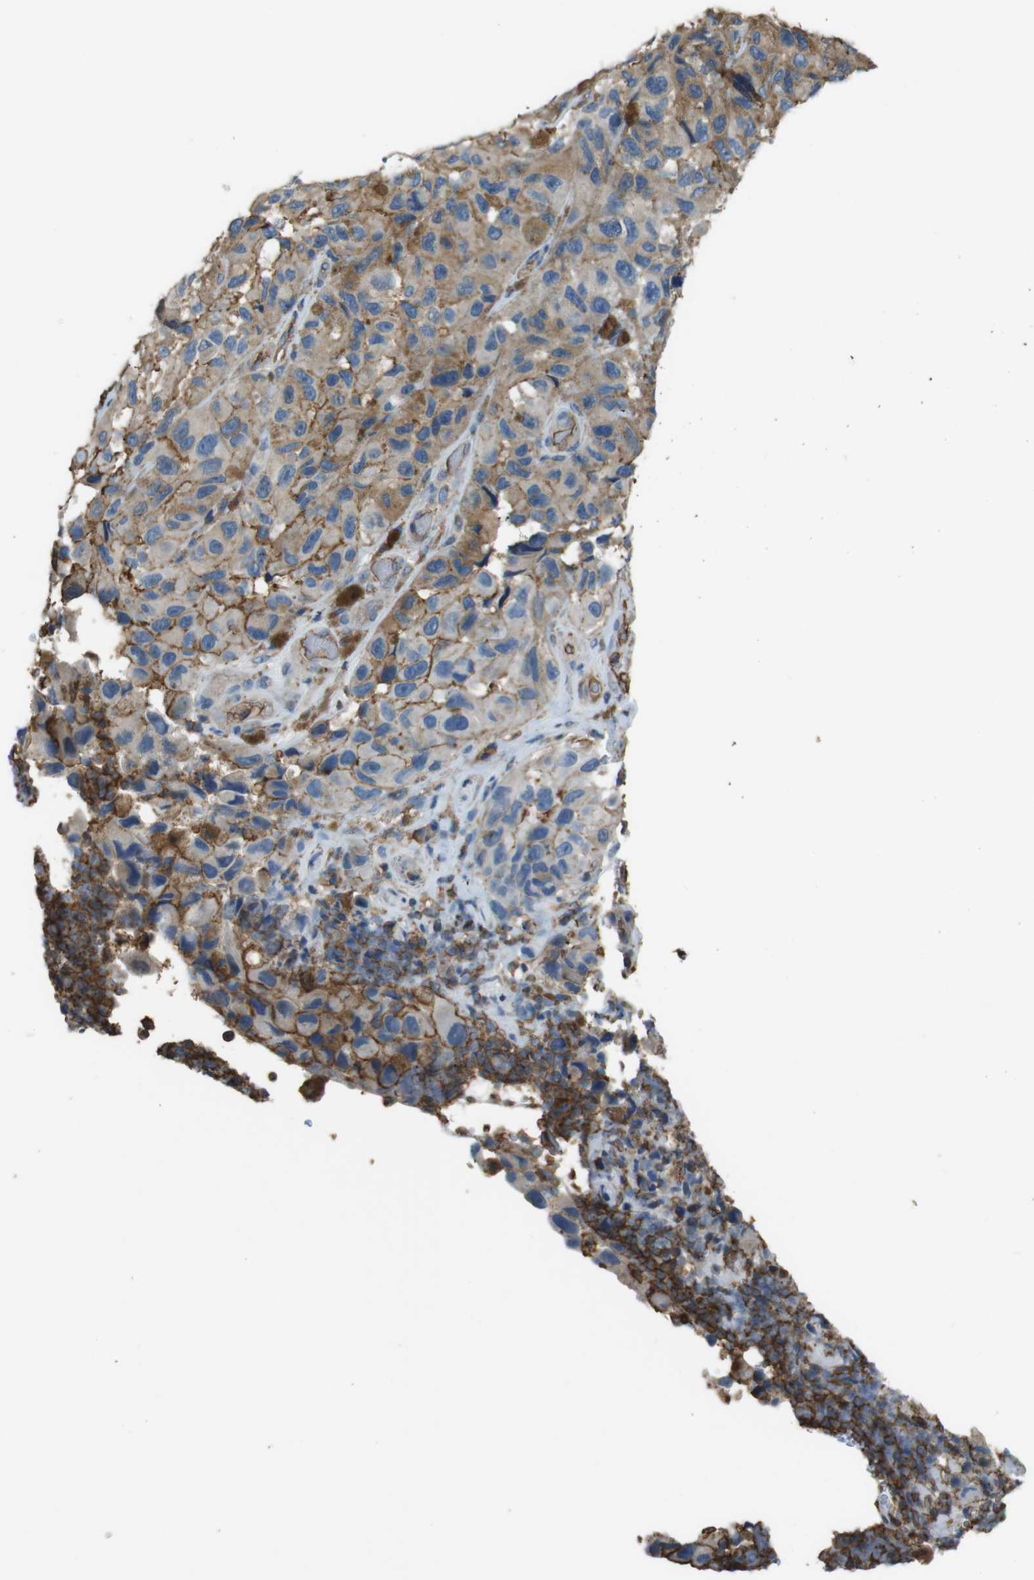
{"staining": {"intensity": "moderate", "quantity": "25%-75%", "location": "cytoplasmic/membranous"}, "tissue": "melanoma", "cell_type": "Tumor cells", "image_type": "cancer", "snomed": [{"axis": "morphology", "description": "Malignant melanoma, NOS"}, {"axis": "topography", "description": "Skin"}], "caption": "The histopathology image reveals a brown stain indicating the presence of a protein in the cytoplasmic/membranous of tumor cells in malignant melanoma. The staining was performed using DAB (3,3'-diaminobenzidine), with brown indicating positive protein expression. Nuclei are stained blue with hematoxylin.", "gene": "FCAR", "patient": {"sex": "female", "age": 73}}